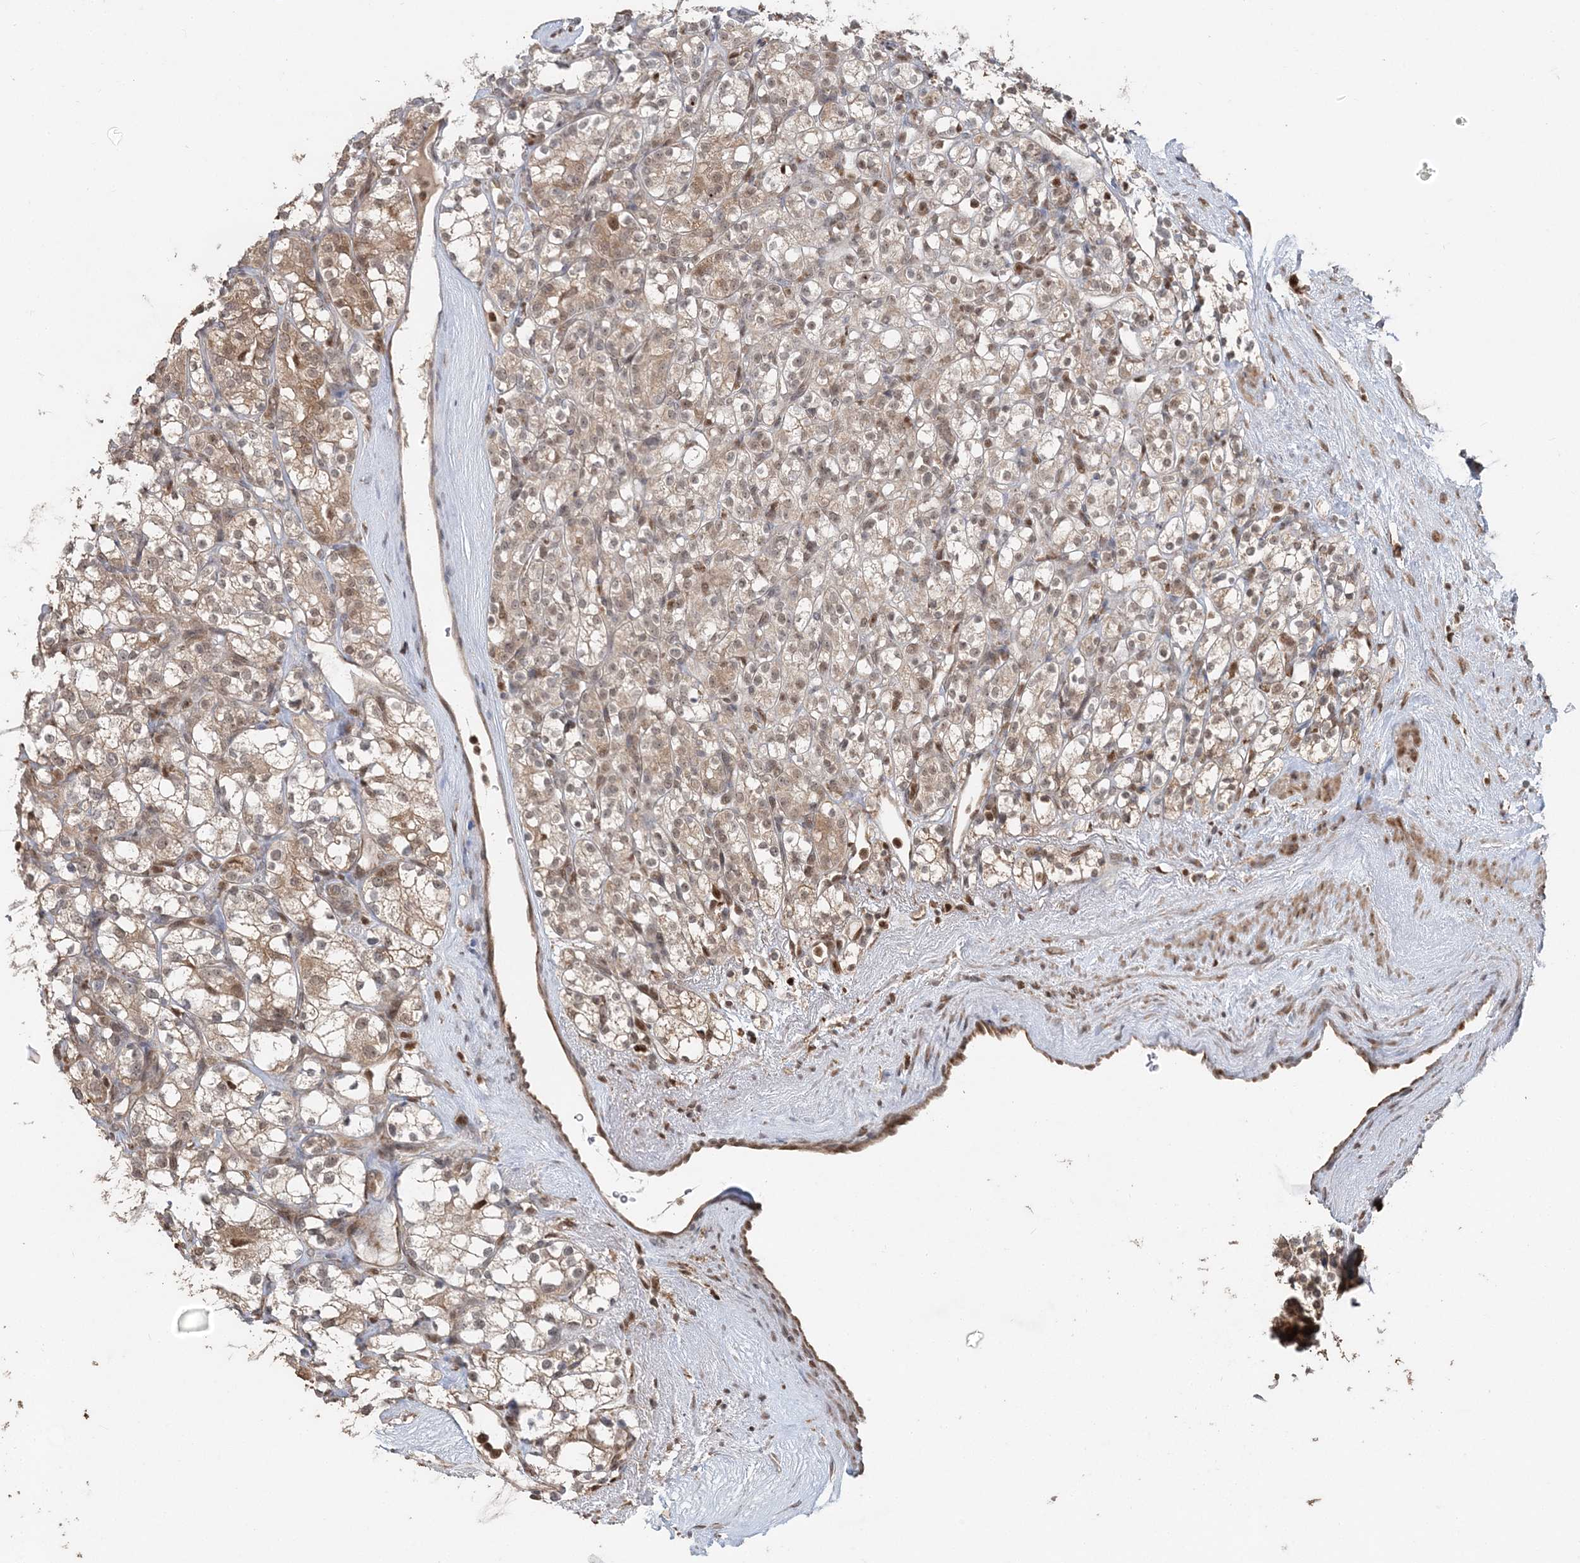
{"staining": {"intensity": "moderate", "quantity": "25%-75%", "location": "cytoplasmic/membranous,nuclear"}, "tissue": "renal cancer", "cell_type": "Tumor cells", "image_type": "cancer", "snomed": [{"axis": "morphology", "description": "Adenocarcinoma, NOS"}, {"axis": "topography", "description": "Kidney"}], "caption": "Protein analysis of renal adenocarcinoma tissue reveals moderate cytoplasmic/membranous and nuclear expression in approximately 25%-75% of tumor cells.", "gene": "SLU7", "patient": {"sex": "male", "age": 77}}